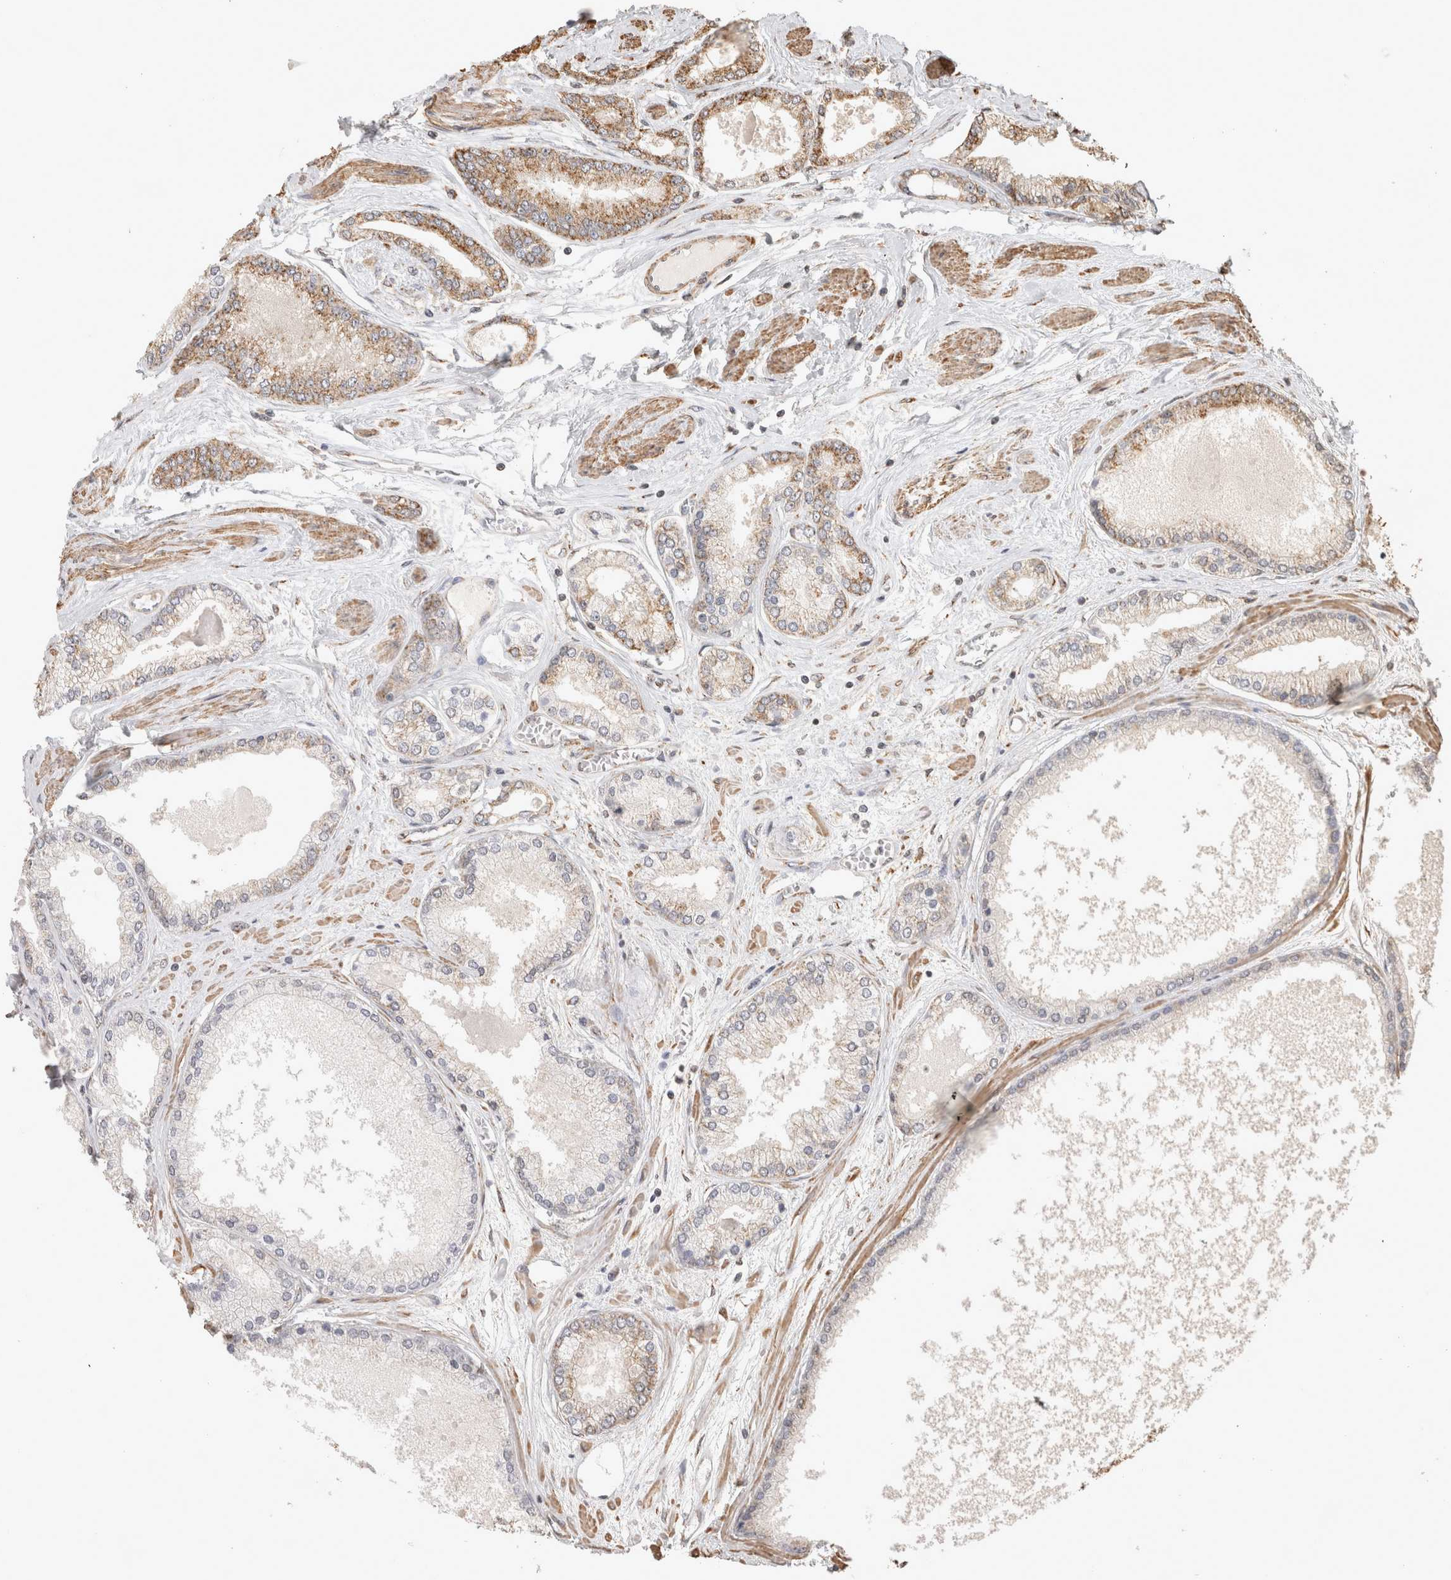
{"staining": {"intensity": "moderate", "quantity": "25%-75%", "location": "cytoplasmic/membranous"}, "tissue": "prostate cancer", "cell_type": "Tumor cells", "image_type": "cancer", "snomed": [{"axis": "morphology", "description": "Adenocarcinoma, High grade"}, {"axis": "topography", "description": "Prostate"}], "caption": "High-magnification brightfield microscopy of prostate adenocarcinoma (high-grade) stained with DAB (3,3'-diaminobenzidine) (brown) and counterstained with hematoxylin (blue). tumor cells exhibit moderate cytoplasmic/membranous positivity is present in approximately25%-75% of cells.", "gene": "BNIP3L", "patient": {"sex": "male", "age": 59}}